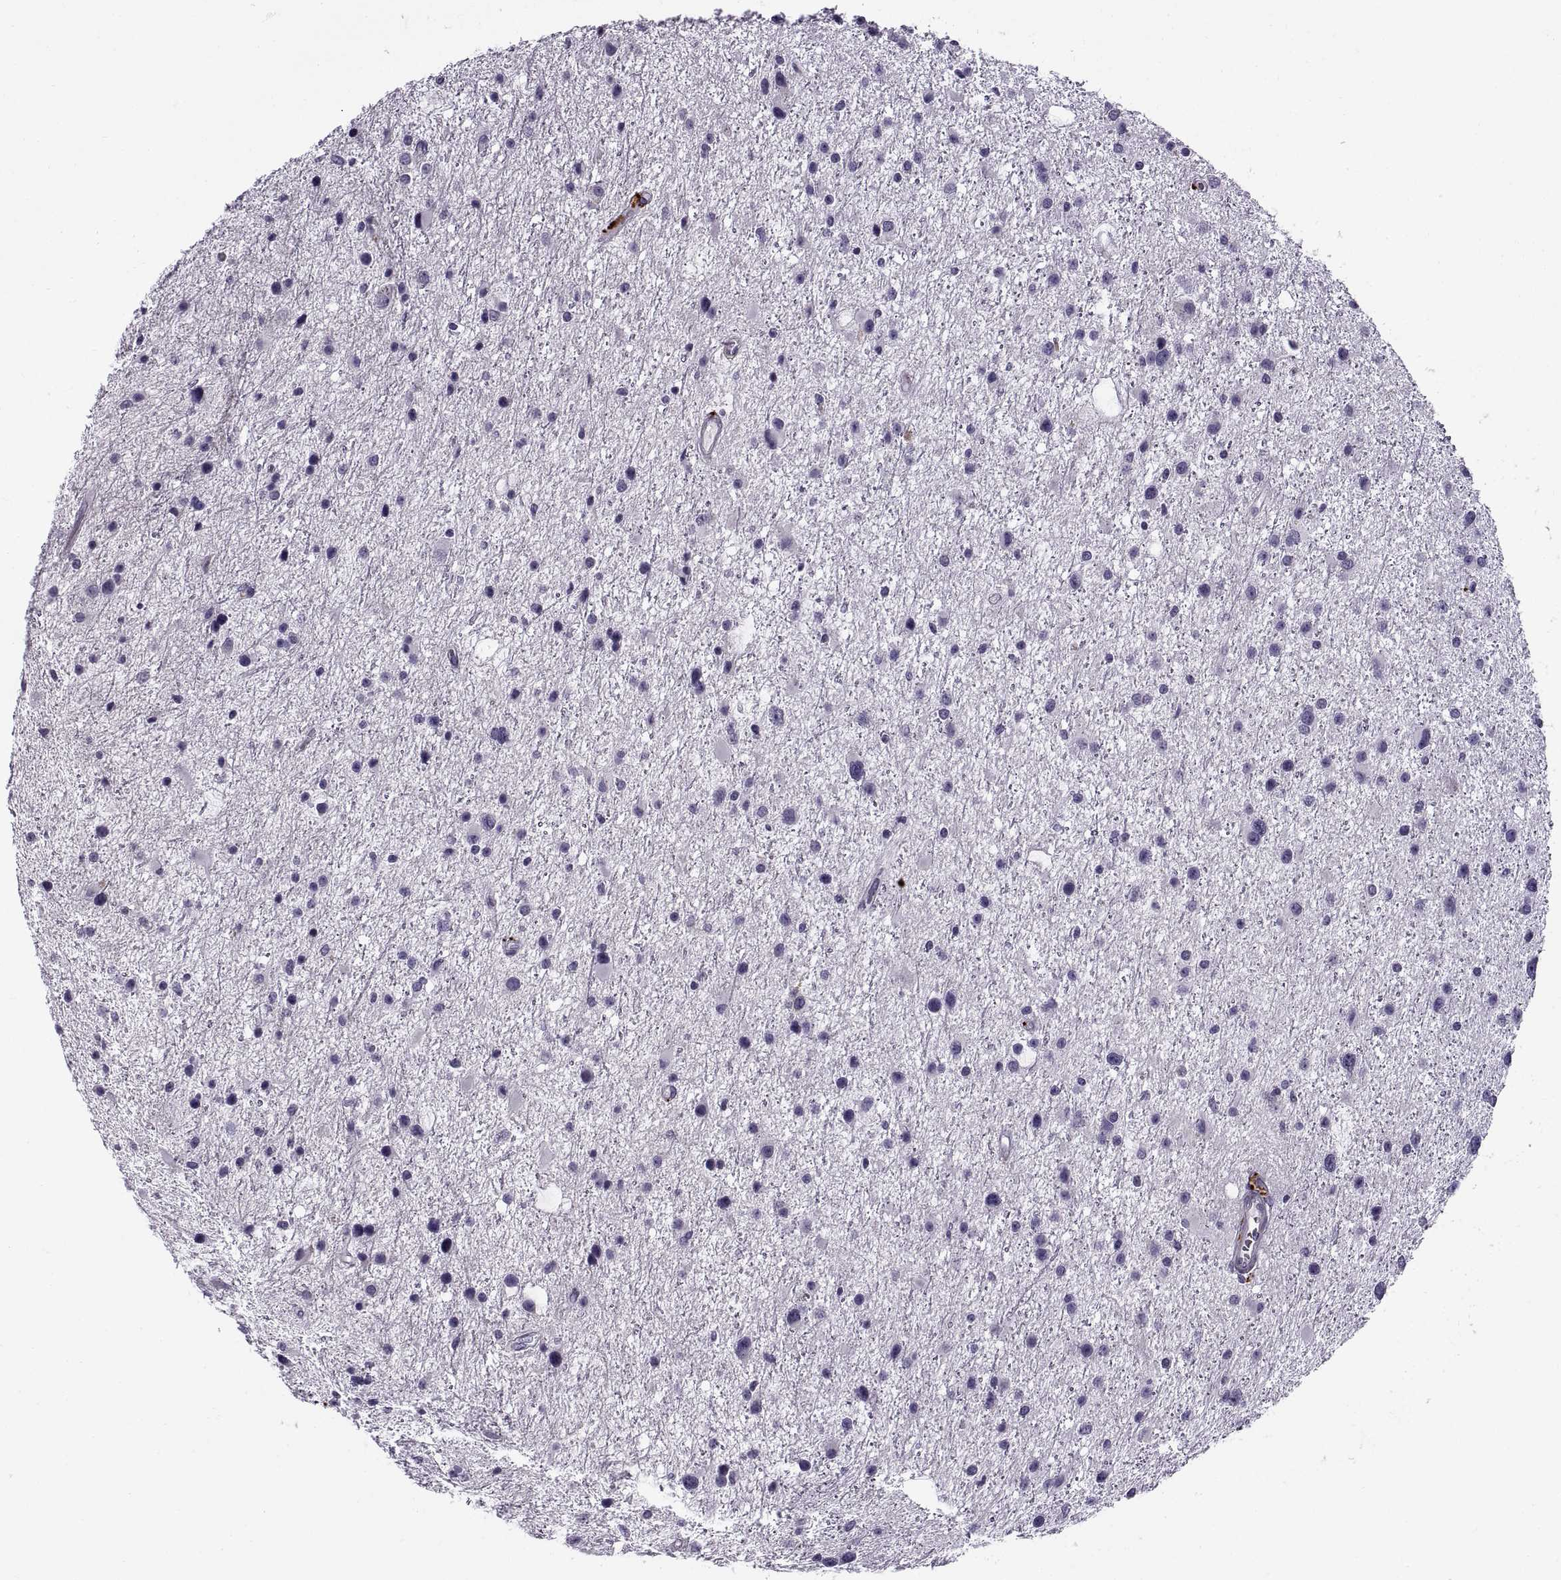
{"staining": {"intensity": "negative", "quantity": "none", "location": "none"}, "tissue": "glioma", "cell_type": "Tumor cells", "image_type": "cancer", "snomed": [{"axis": "morphology", "description": "Glioma, malignant, Low grade"}, {"axis": "topography", "description": "Brain"}], "caption": "DAB immunohistochemical staining of low-grade glioma (malignant) exhibits no significant staining in tumor cells. (DAB immunohistochemistry (IHC) with hematoxylin counter stain).", "gene": "CALCR", "patient": {"sex": "female", "age": 32}}